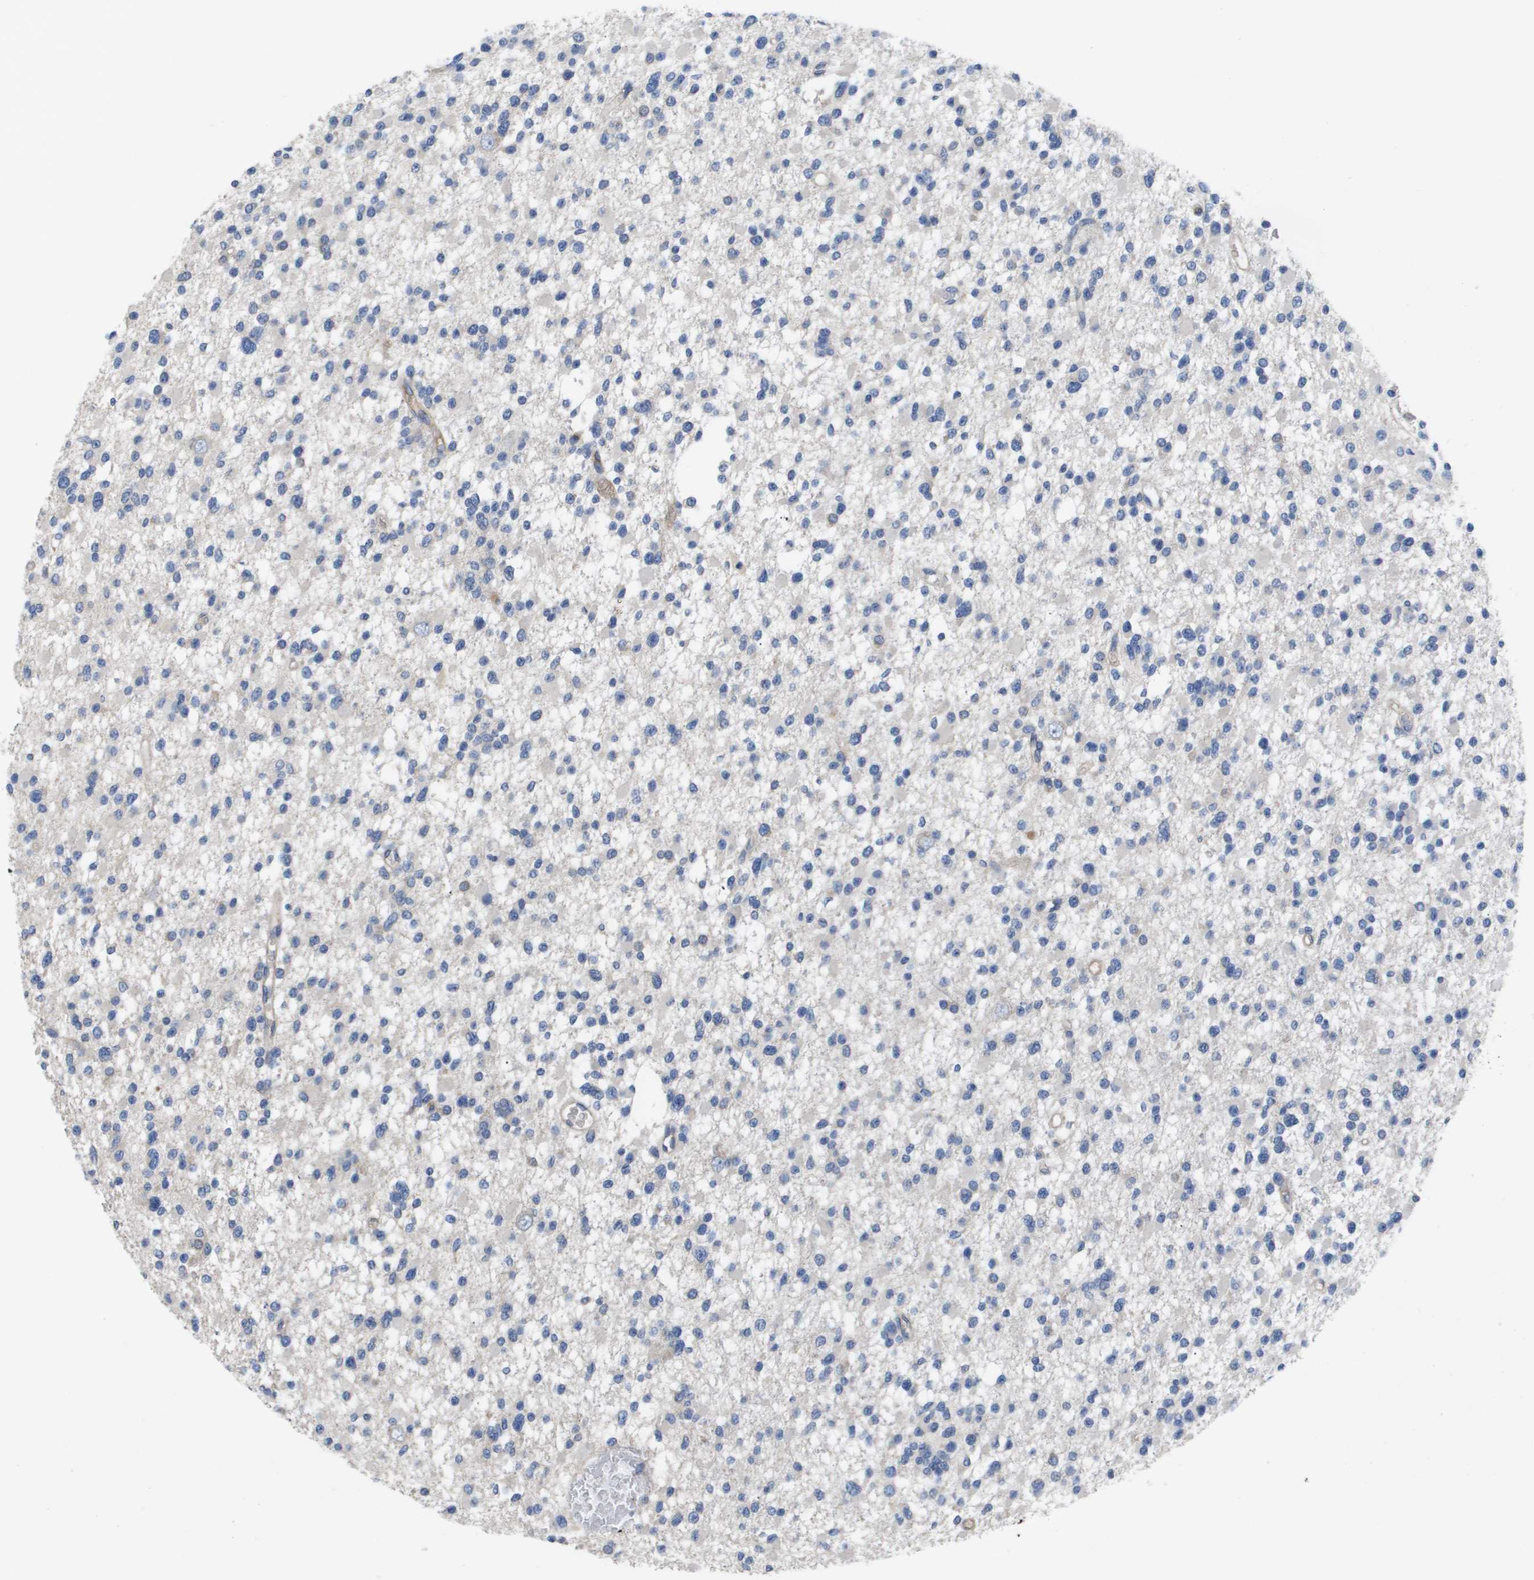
{"staining": {"intensity": "negative", "quantity": "none", "location": "none"}, "tissue": "glioma", "cell_type": "Tumor cells", "image_type": "cancer", "snomed": [{"axis": "morphology", "description": "Glioma, malignant, Low grade"}, {"axis": "topography", "description": "Brain"}], "caption": "The image displays no staining of tumor cells in low-grade glioma (malignant). (Stains: DAB (3,3'-diaminobenzidine) immunohistochemistry (IHC) with hematoxylin counter stain, Microscopy: brightfield microscopy at high magnification).", "gene": "SERPINA6", "patient": {"sex": "female", "age": 22}}